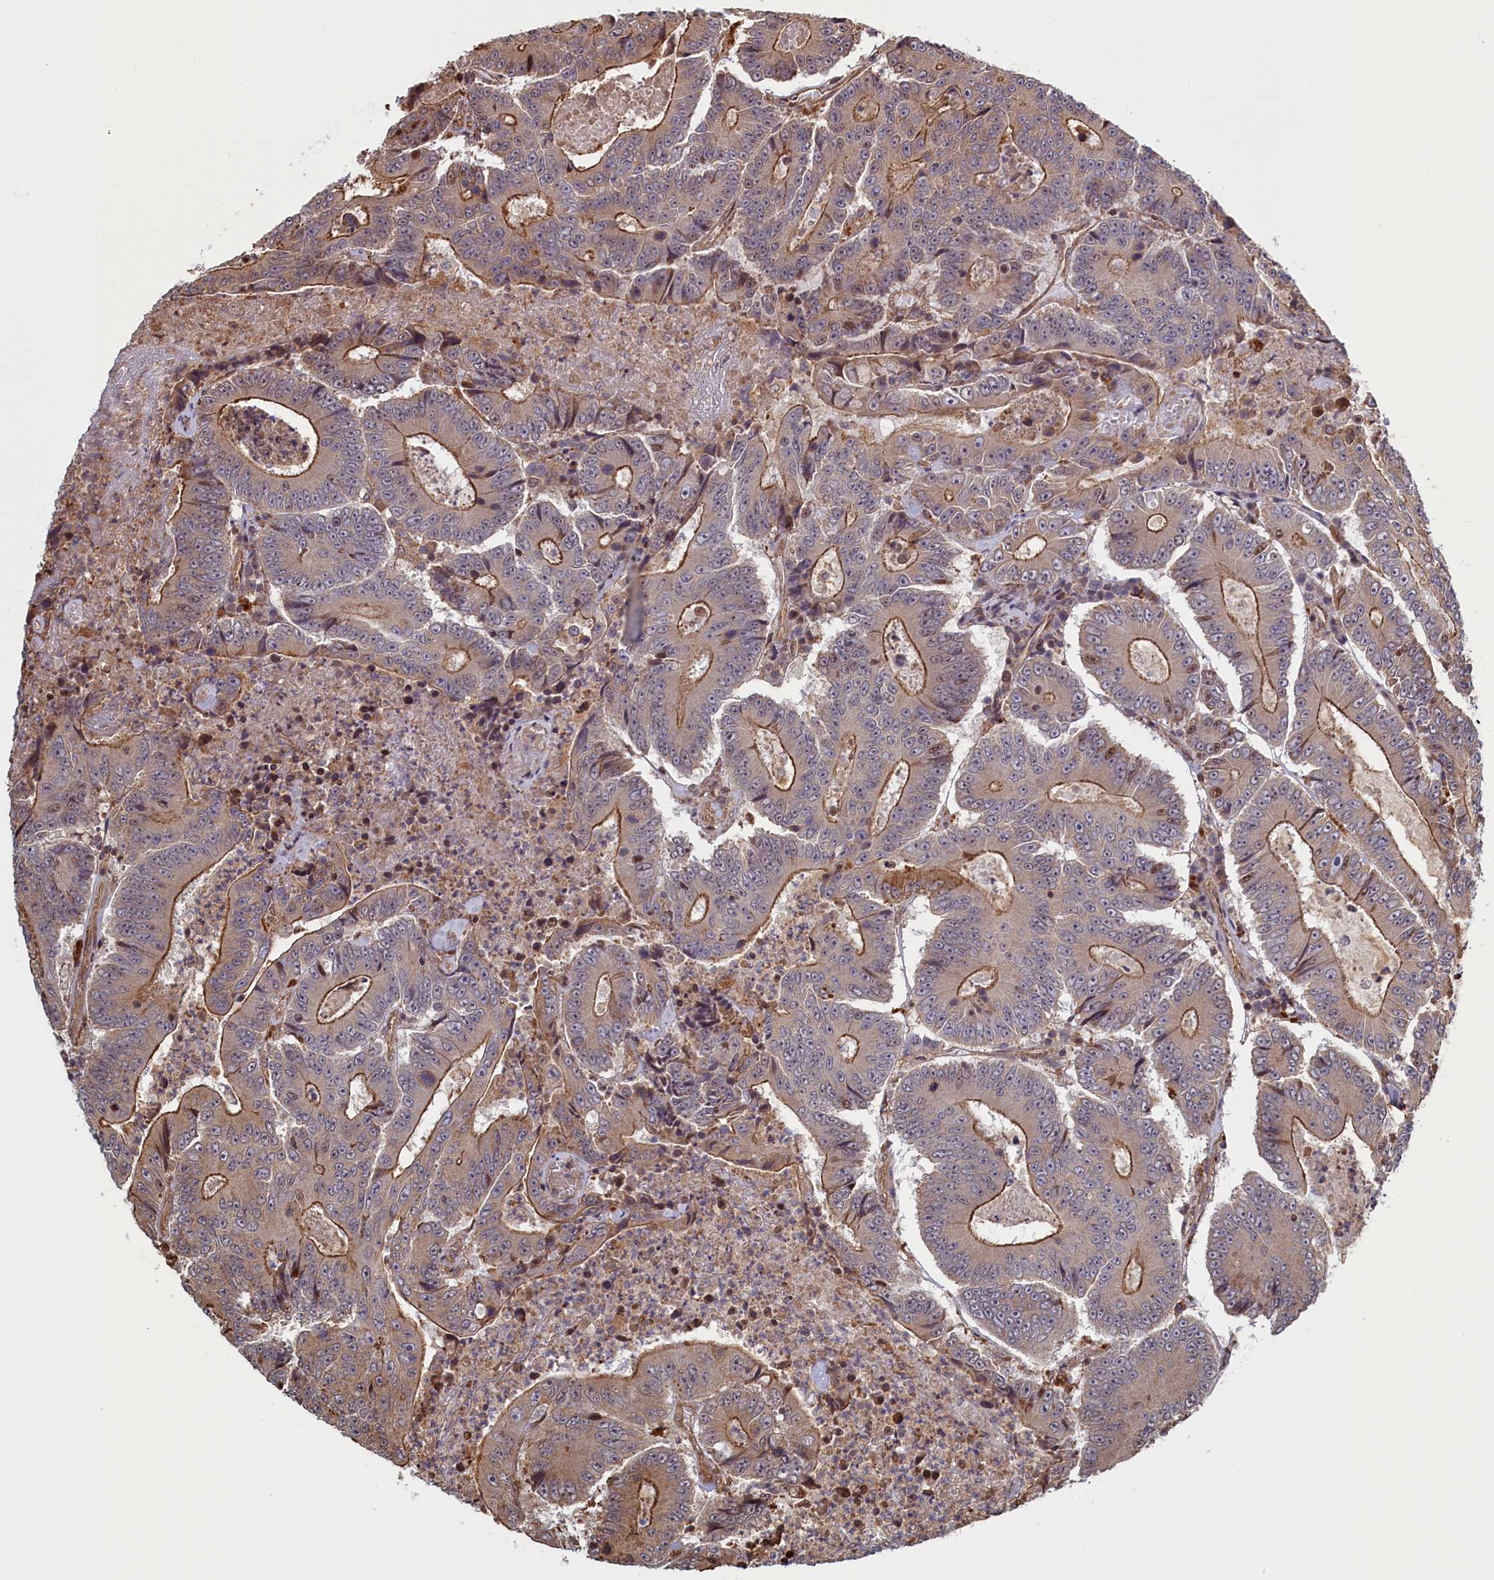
{"staining": {"intensity": "strong", "quantity": "25%-75%", "location": "cytoplasmic/membranous"}, "tissue": "colorectal cancer", "cell_type": "Tumor cells", "image_type": "cancer", "snomed": [{"axis": "morphology", "description": "Adenocarcinoma, NOS"}, {"axis": "topography", "description": "Colon"}], "caption": "Tumor cells show high levels of strong cytoplasmic/membranous staining in about 25%-75% of cells in colorectal adenocarcinoma.", "gene": "RILPL1", "patient": {"sex": "male", "age": 83}}